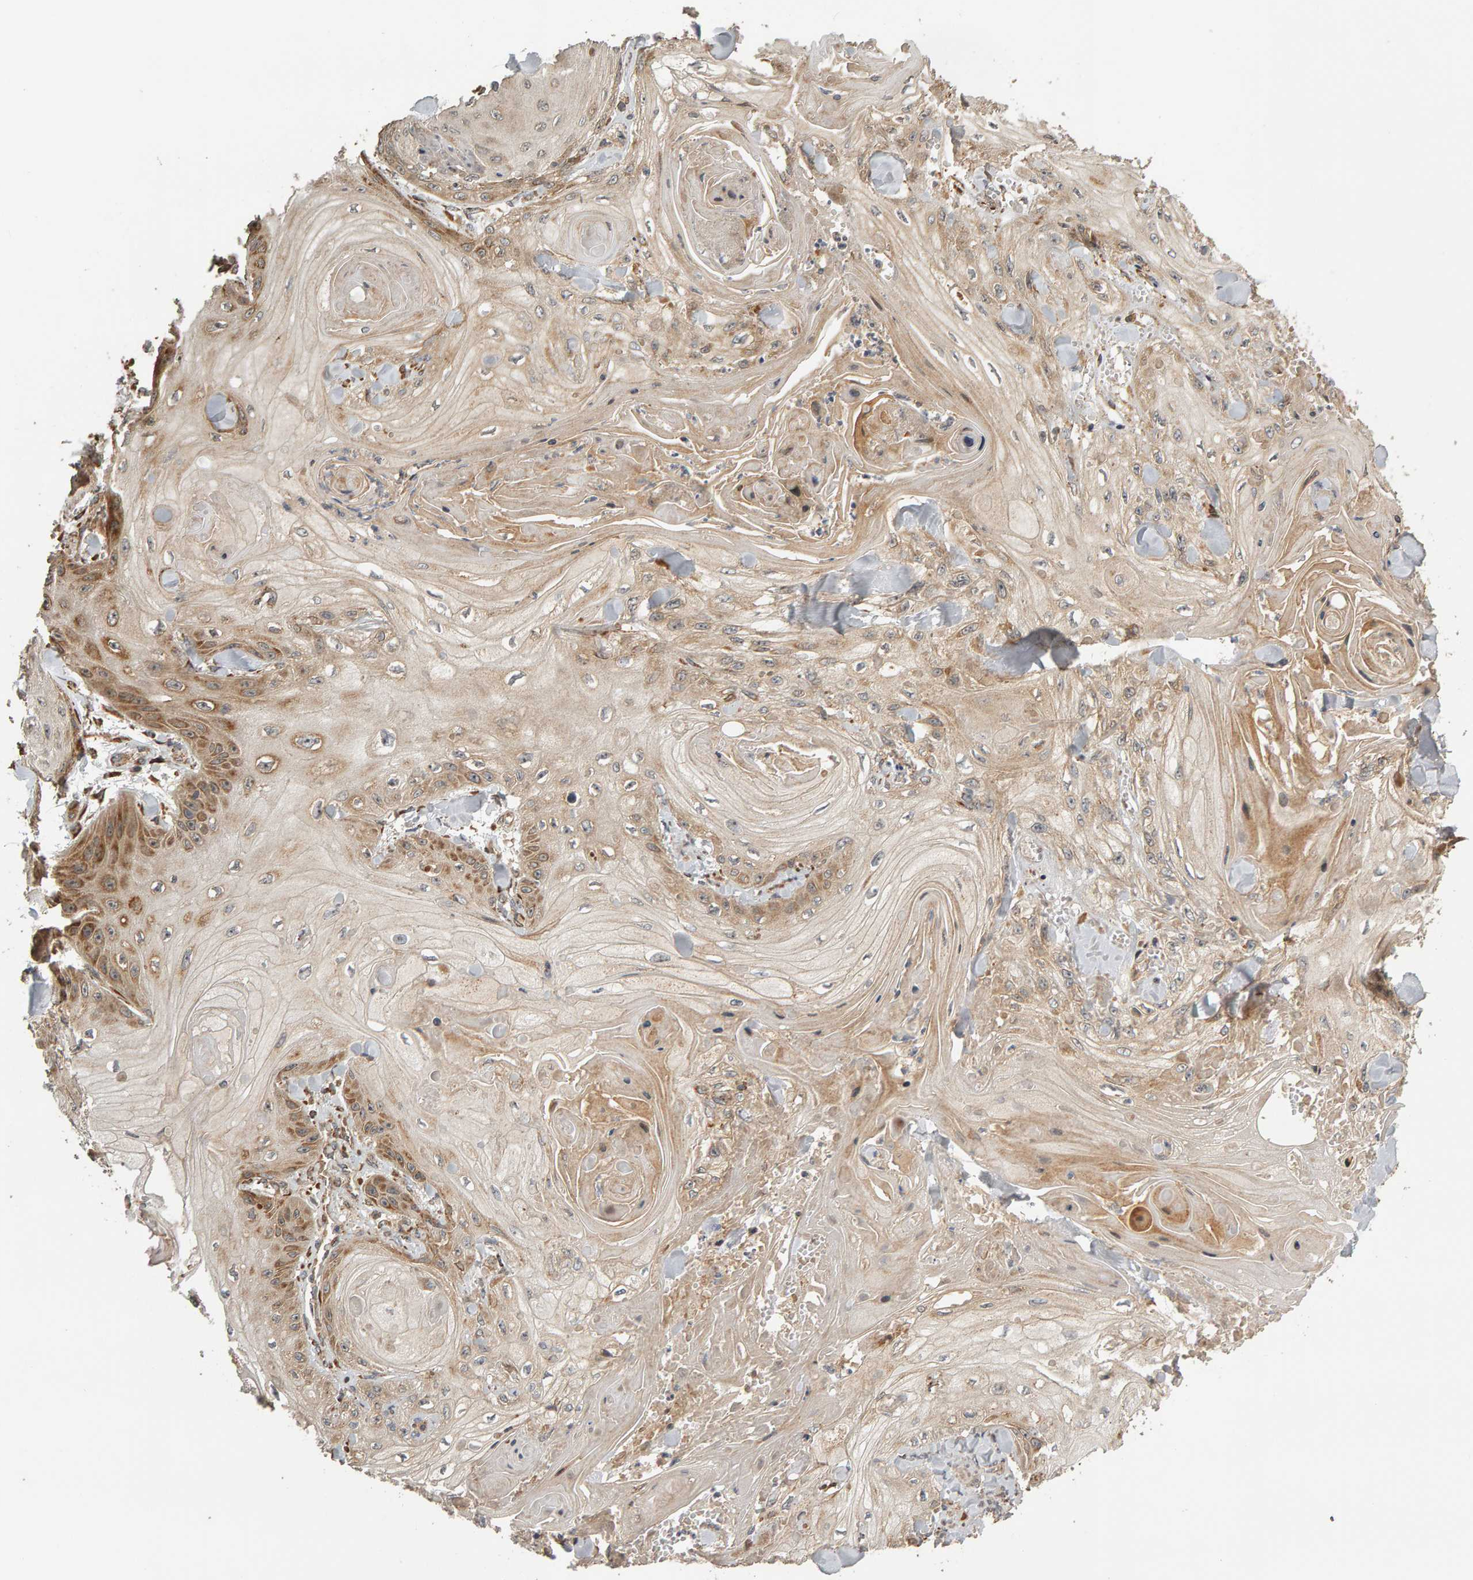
{"staining": {"intensity": "moderate", "quantity": "25%-75%", "location": "cytoplasmic/membranous"}, "tissue": "skin cancer", "cell_type": "Tumor cells", "image_type": "cancer", "snomed": [{"axis": "morphology", "description": "Squamous cell carcinoma, NOS"}, {"axis": "topography", "description": "Skin"}], "caption": "Protein expression analysis of squamous cell carcinoma (skin) shows moderate cytoplasmic/membranous expression in about 25%-75% of tumor cells. Immunohistochemistry (ihc) stains the protein in brown and the nuclei are stained blue.", "gene": "ZFAND1", "patient": {"sex": "male", "age": 74}}